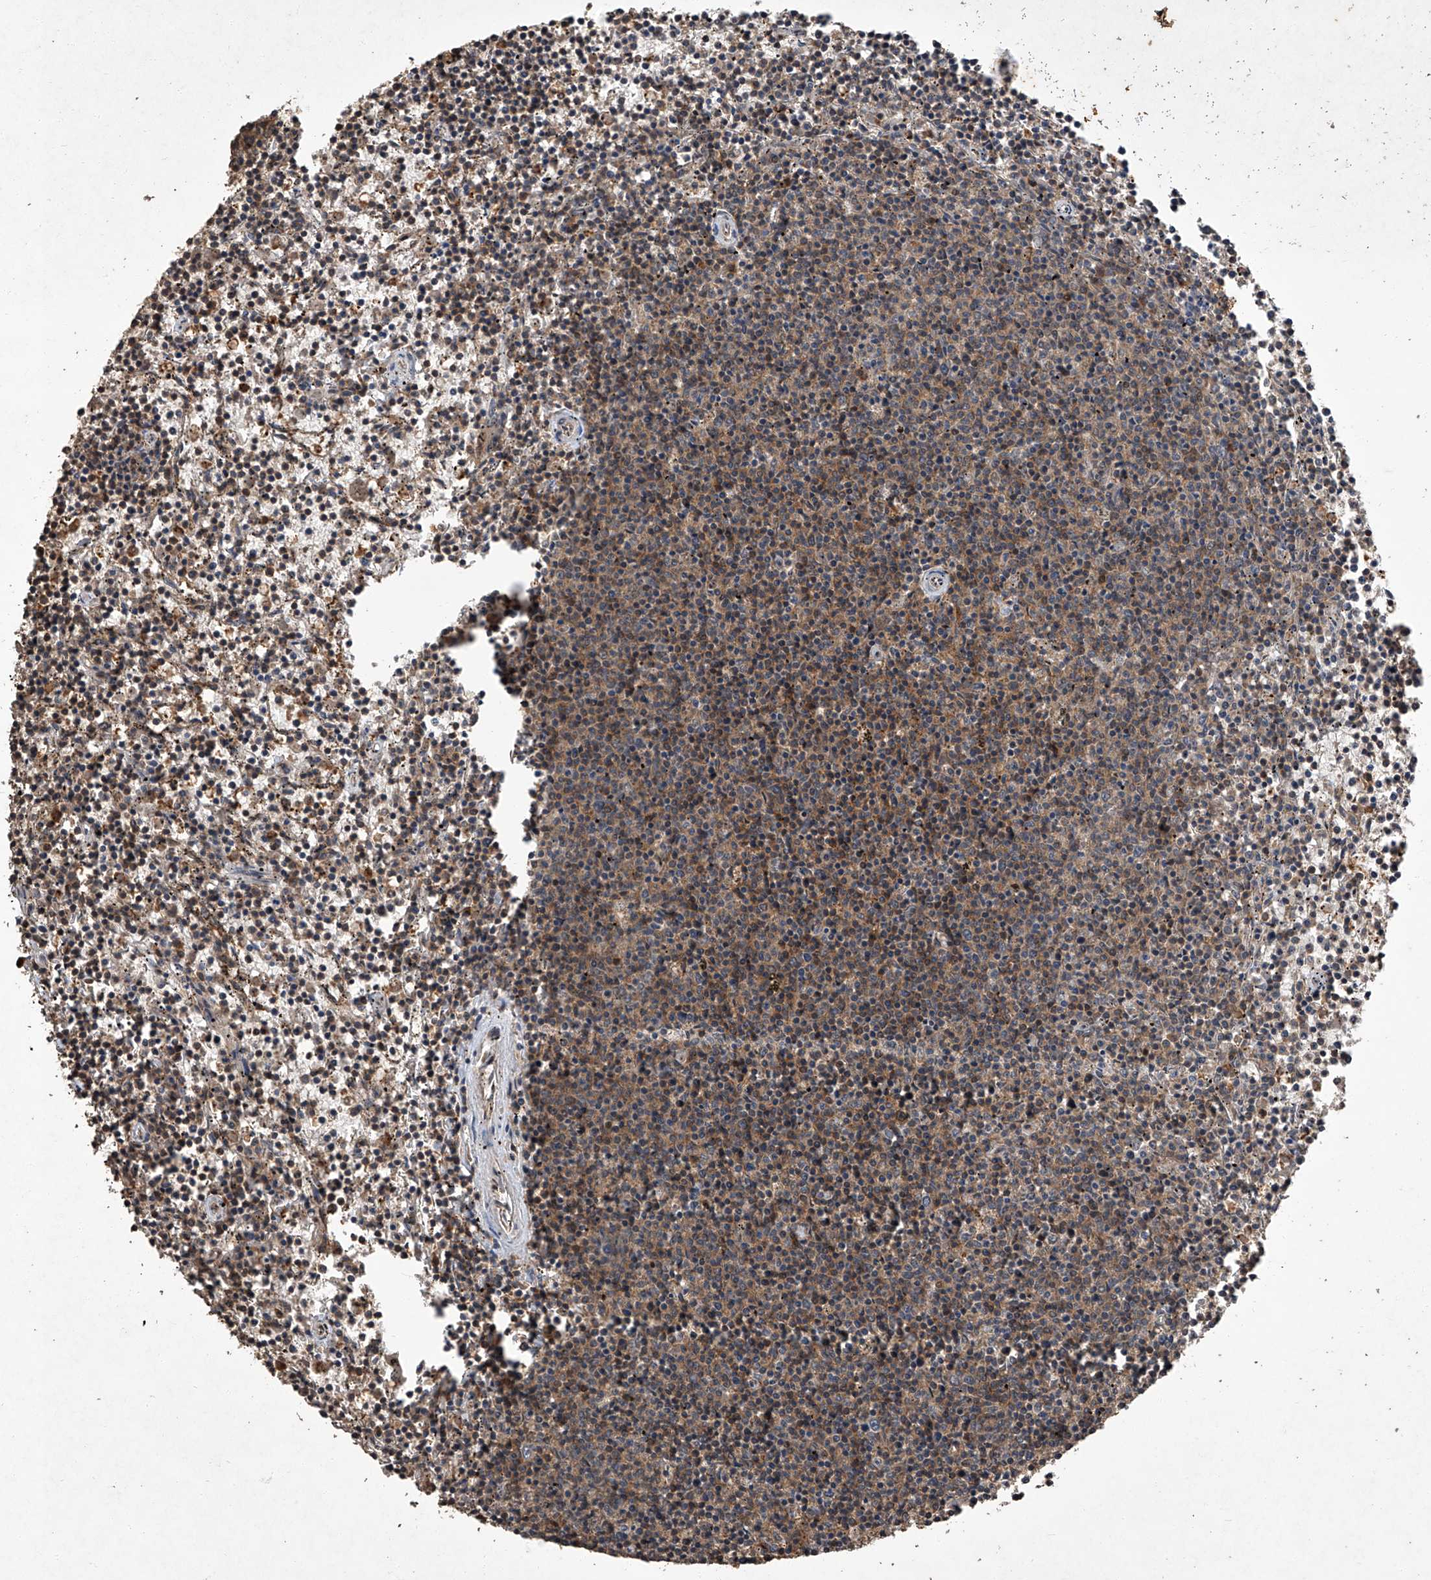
{"staining": {"intensity": "weak", "quantity": "<25%", "location": "cytoplasmic/membranous"}, "tissue": "lymphoma", "cell_type": "Tumor cells", "image_type": "cancer", "snomed": [{"axis": "morphology", "description": "Malignant lymphoma, non-Hodgkin's type, Low grade"}, {"axis": "topography", "description": "Spleen"}], "caption": "A photomicrograph of lymphoma stained for a protein shows no brown staining in tumor cells. The staining was performed using DAB to visualize the protein expression in brown, while the nuclei were stained in blue with hematoxylin (Magnification: 20x).", "gene": "TSNAX", "patient": {"sex": "female", "age": 50}}